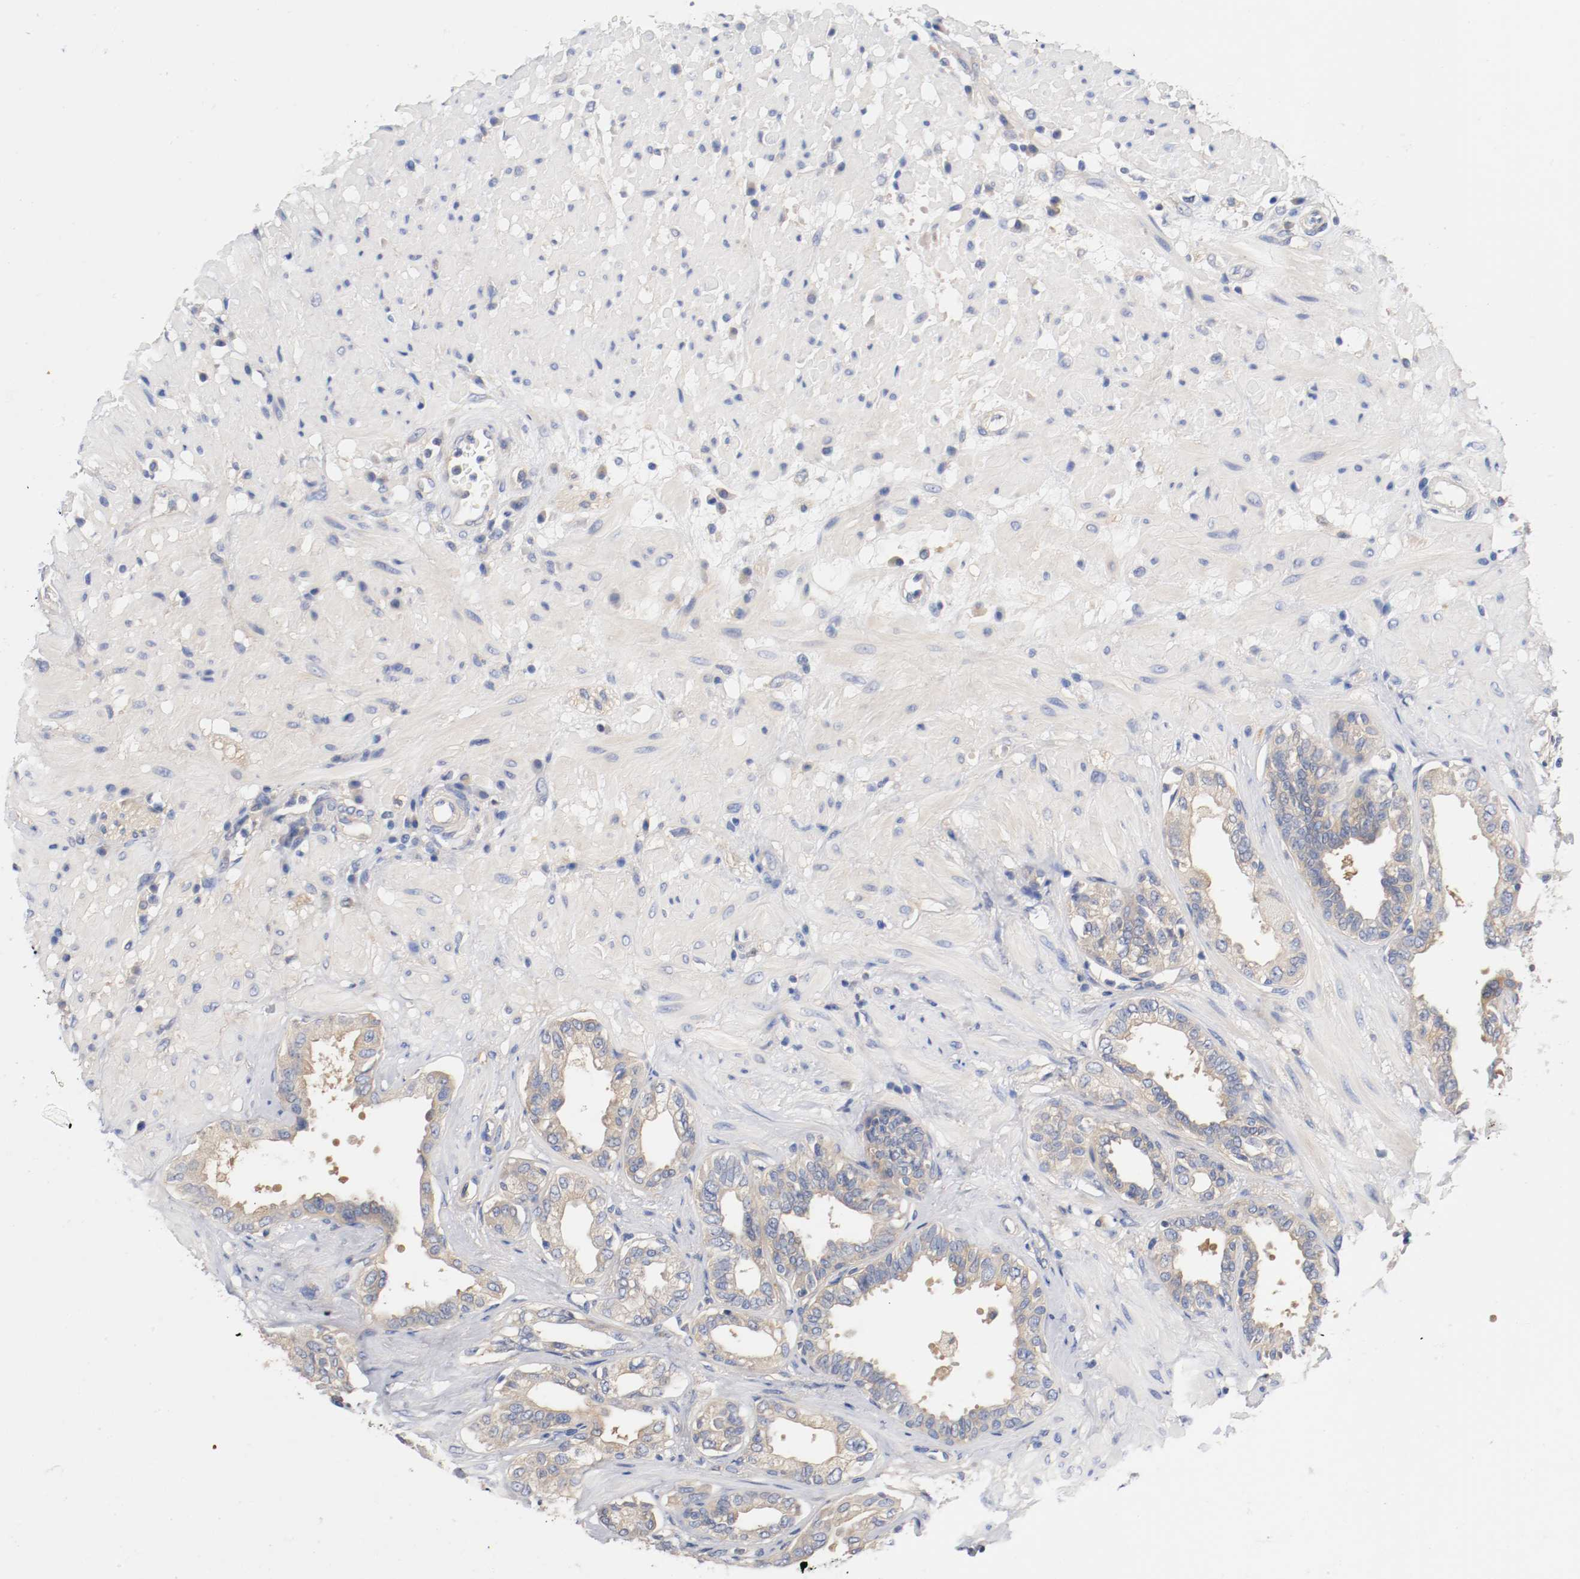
{"staining": {"intensity": "negative", "quantity": "none", "location": "none"}, "tissue": "seminal vesicle", "cell_type": "Glandular cells", "image_type": "normal", "snomed": [{"axis": "morphology", "description": "Normal tissue, NOS"}, {"axis": "topography", "description": "Seminal veicle"}], "caption": "DAB immunohistochemical staining of normal human seminal vesicle exhibits no significant staining in glandular cells.", "gene": "HGS", "patient": {"sex": "male", "age": 61}}